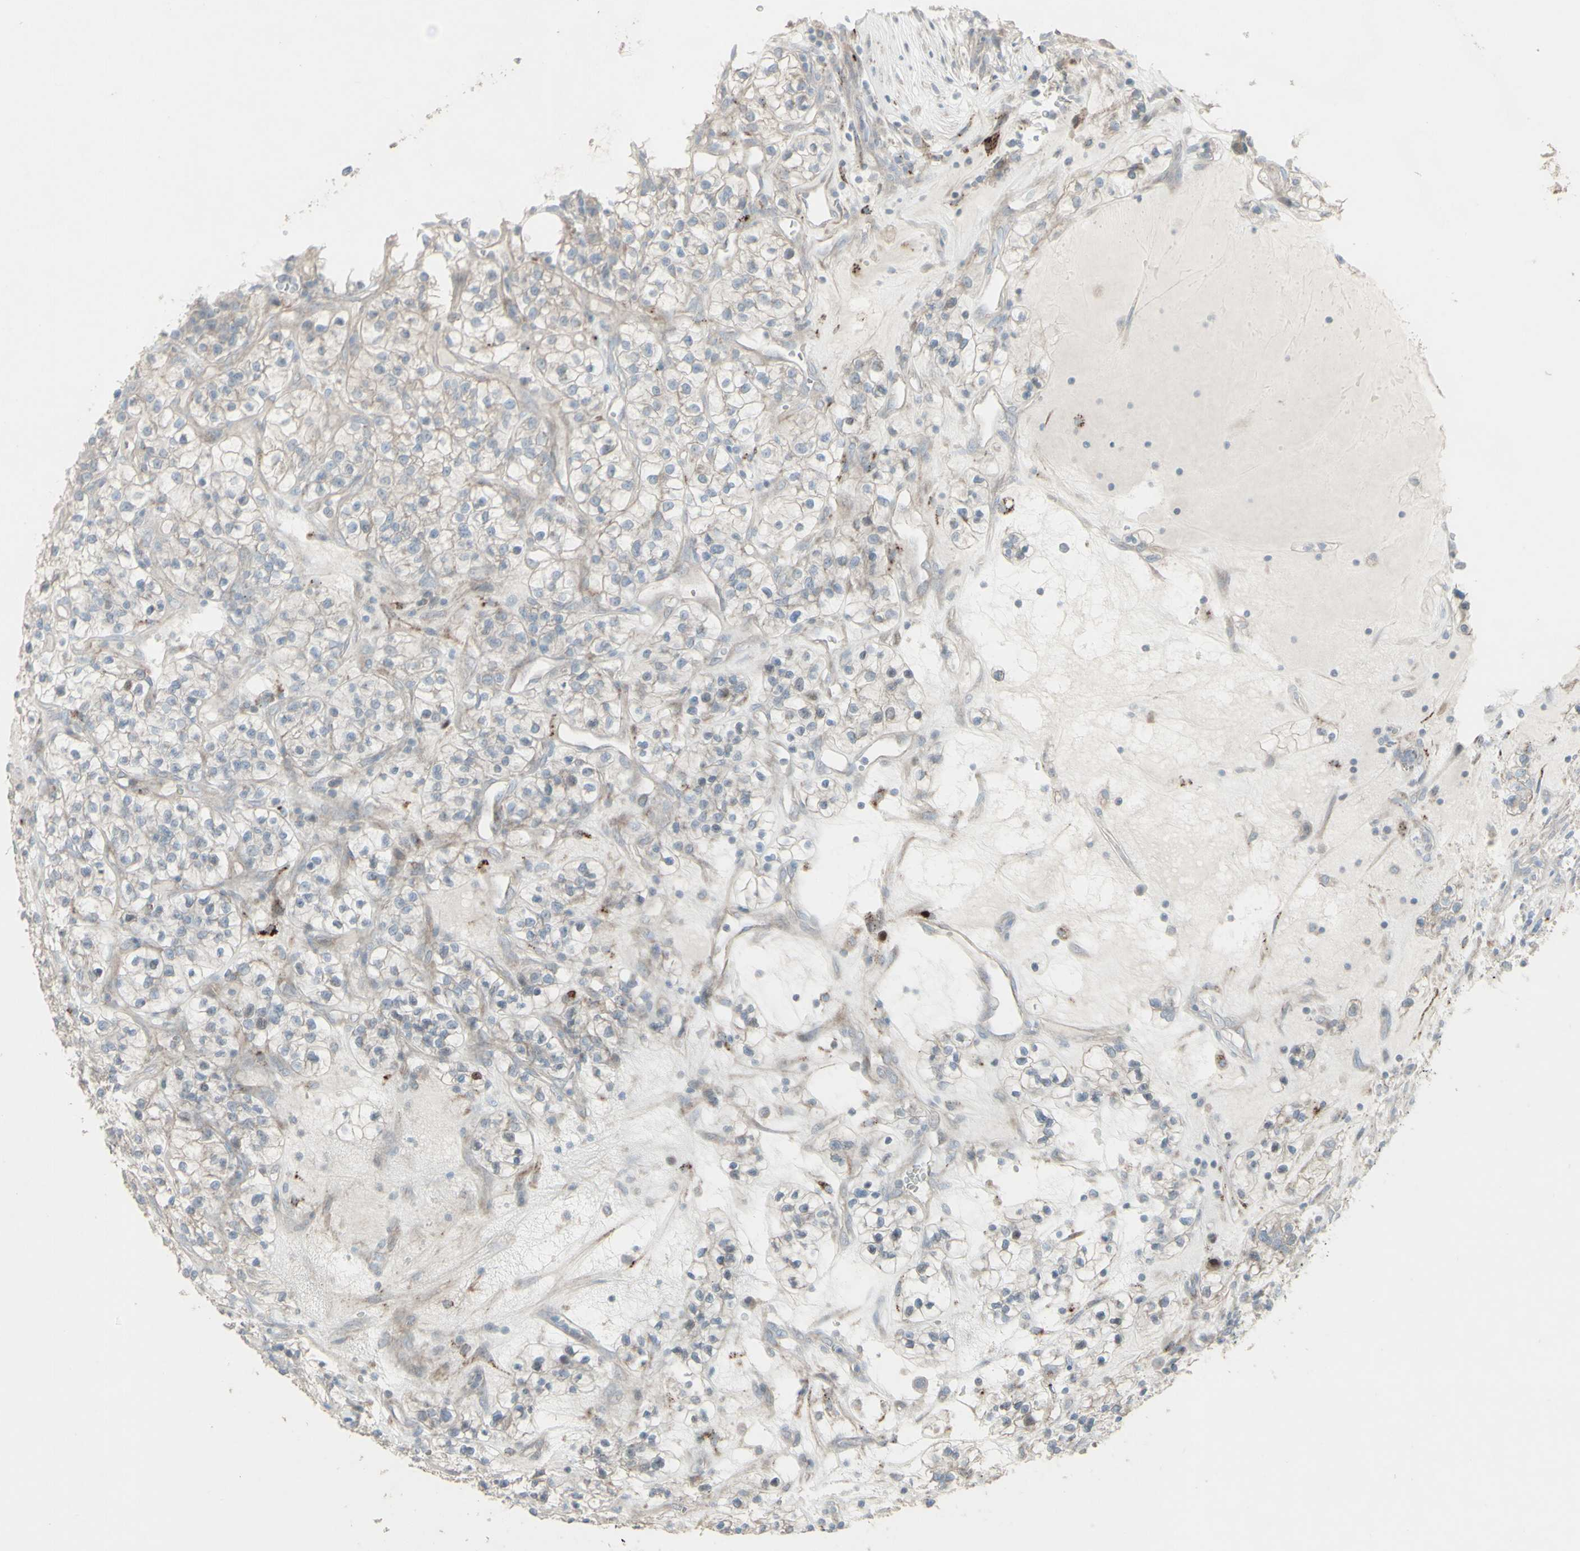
{"staining": {"intensity": "moderate", "quantity": "<25%", "location": "nuclear"}, "tissue": "renal cancer", "cell_type": "Tumor cells", "image_type": "cancer", "snomed": [{"axis": "morphology", "description": "Adenocarcinoma, NOS"}, {"axis": "topography", "description": "Kidney"}], "caption": "Adenocarcinoma (renal) stained for a protein reveals moderate nuclear positivity in tumor cells.", "gene": "GMNN", "patient": {"sex": "female", "age": 57}}